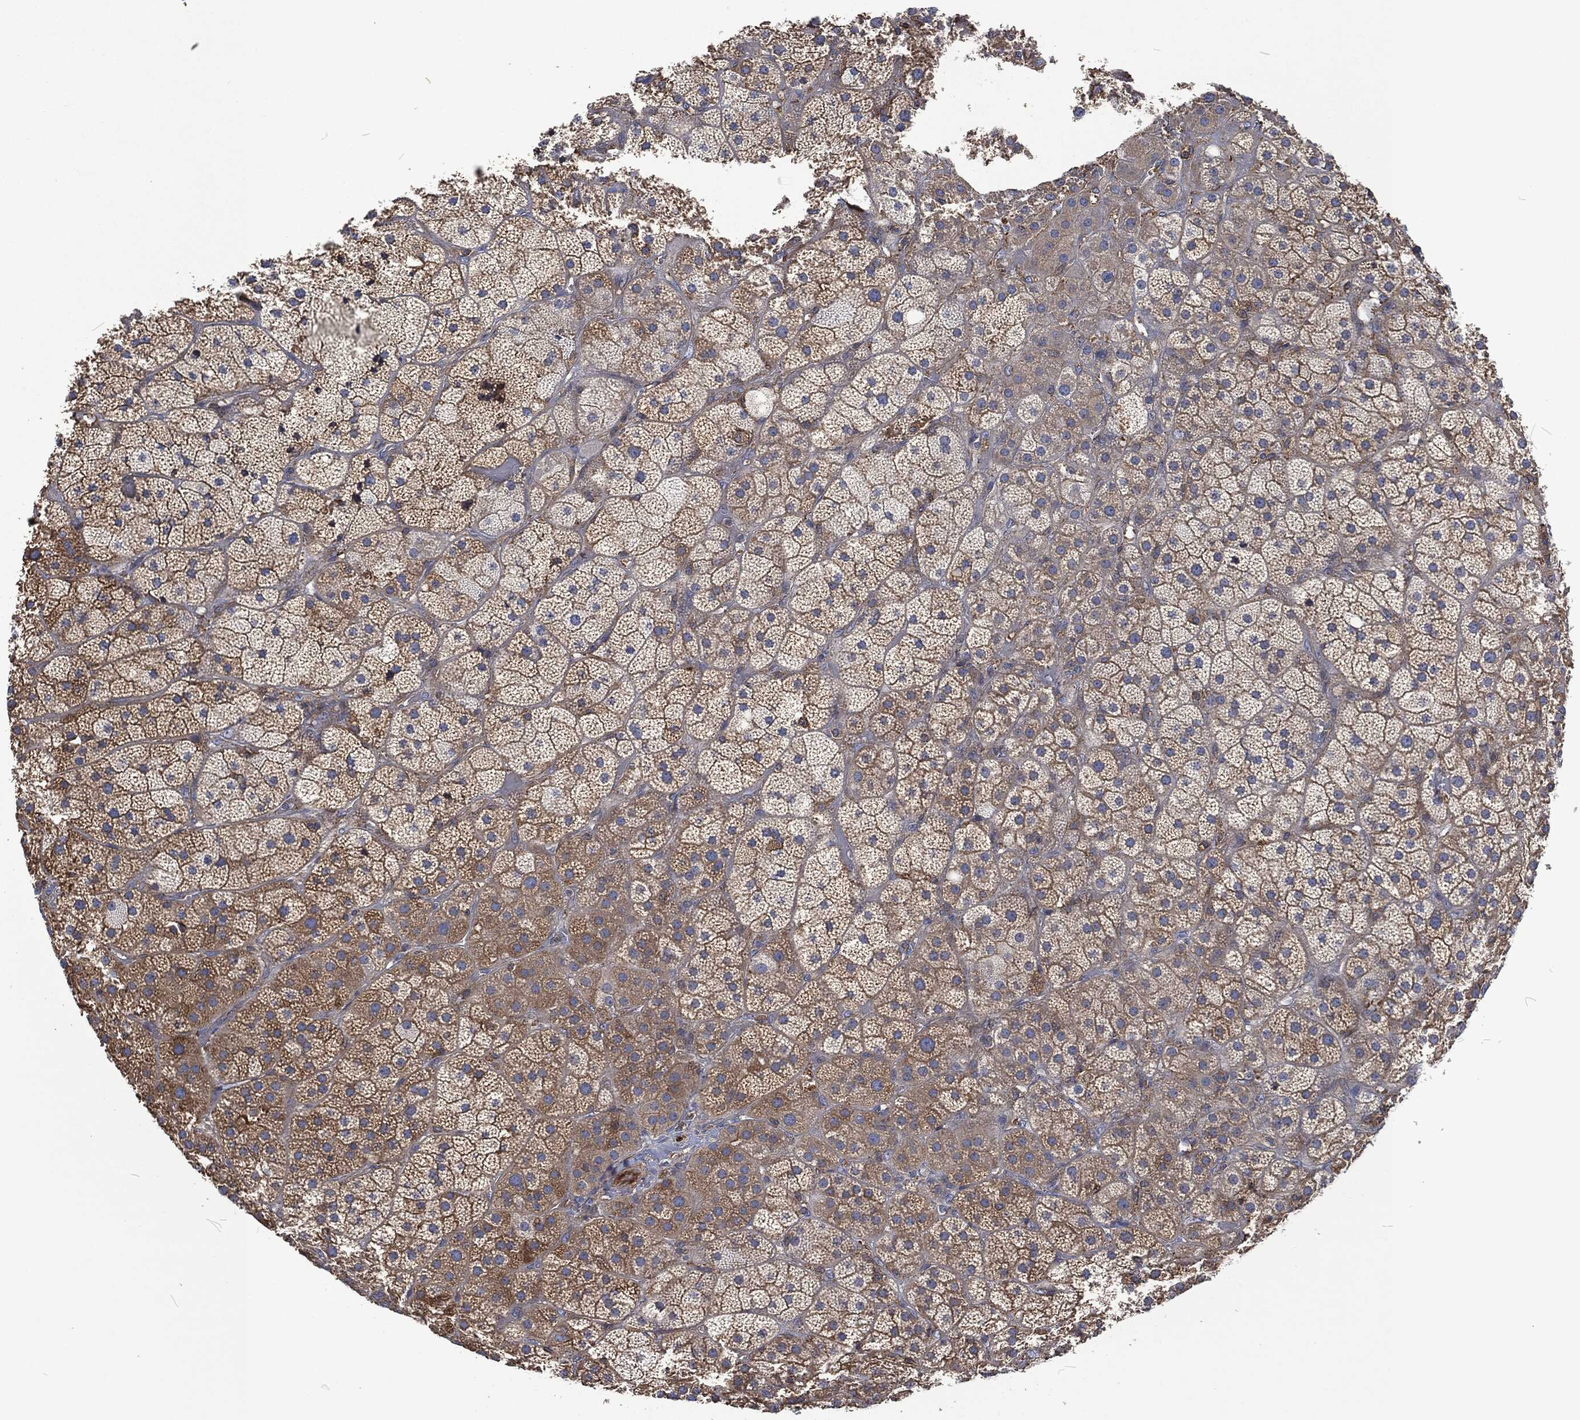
{"staining": {"intensity": "moderate", "quantity": "25%-75%", "location": "cytoplasmic/membranous"}, "tissue": "adrenal gland", "cell_type": "Glandular cells", "image_type": "normal", "snomed": [{"axis": "morphology", "description": "Normal tissue, NOS"}, {"axis": "topography", "description": "Adrenal gland"}], "caption": "The micrograph demonstrates staining of normal adrenal gland, revealing moderate cytoplasmic/membranous protein expression (brown color) within glandular cells.", "gene": "LGALS9", "patient": {"sex": "male", "age": 57}}